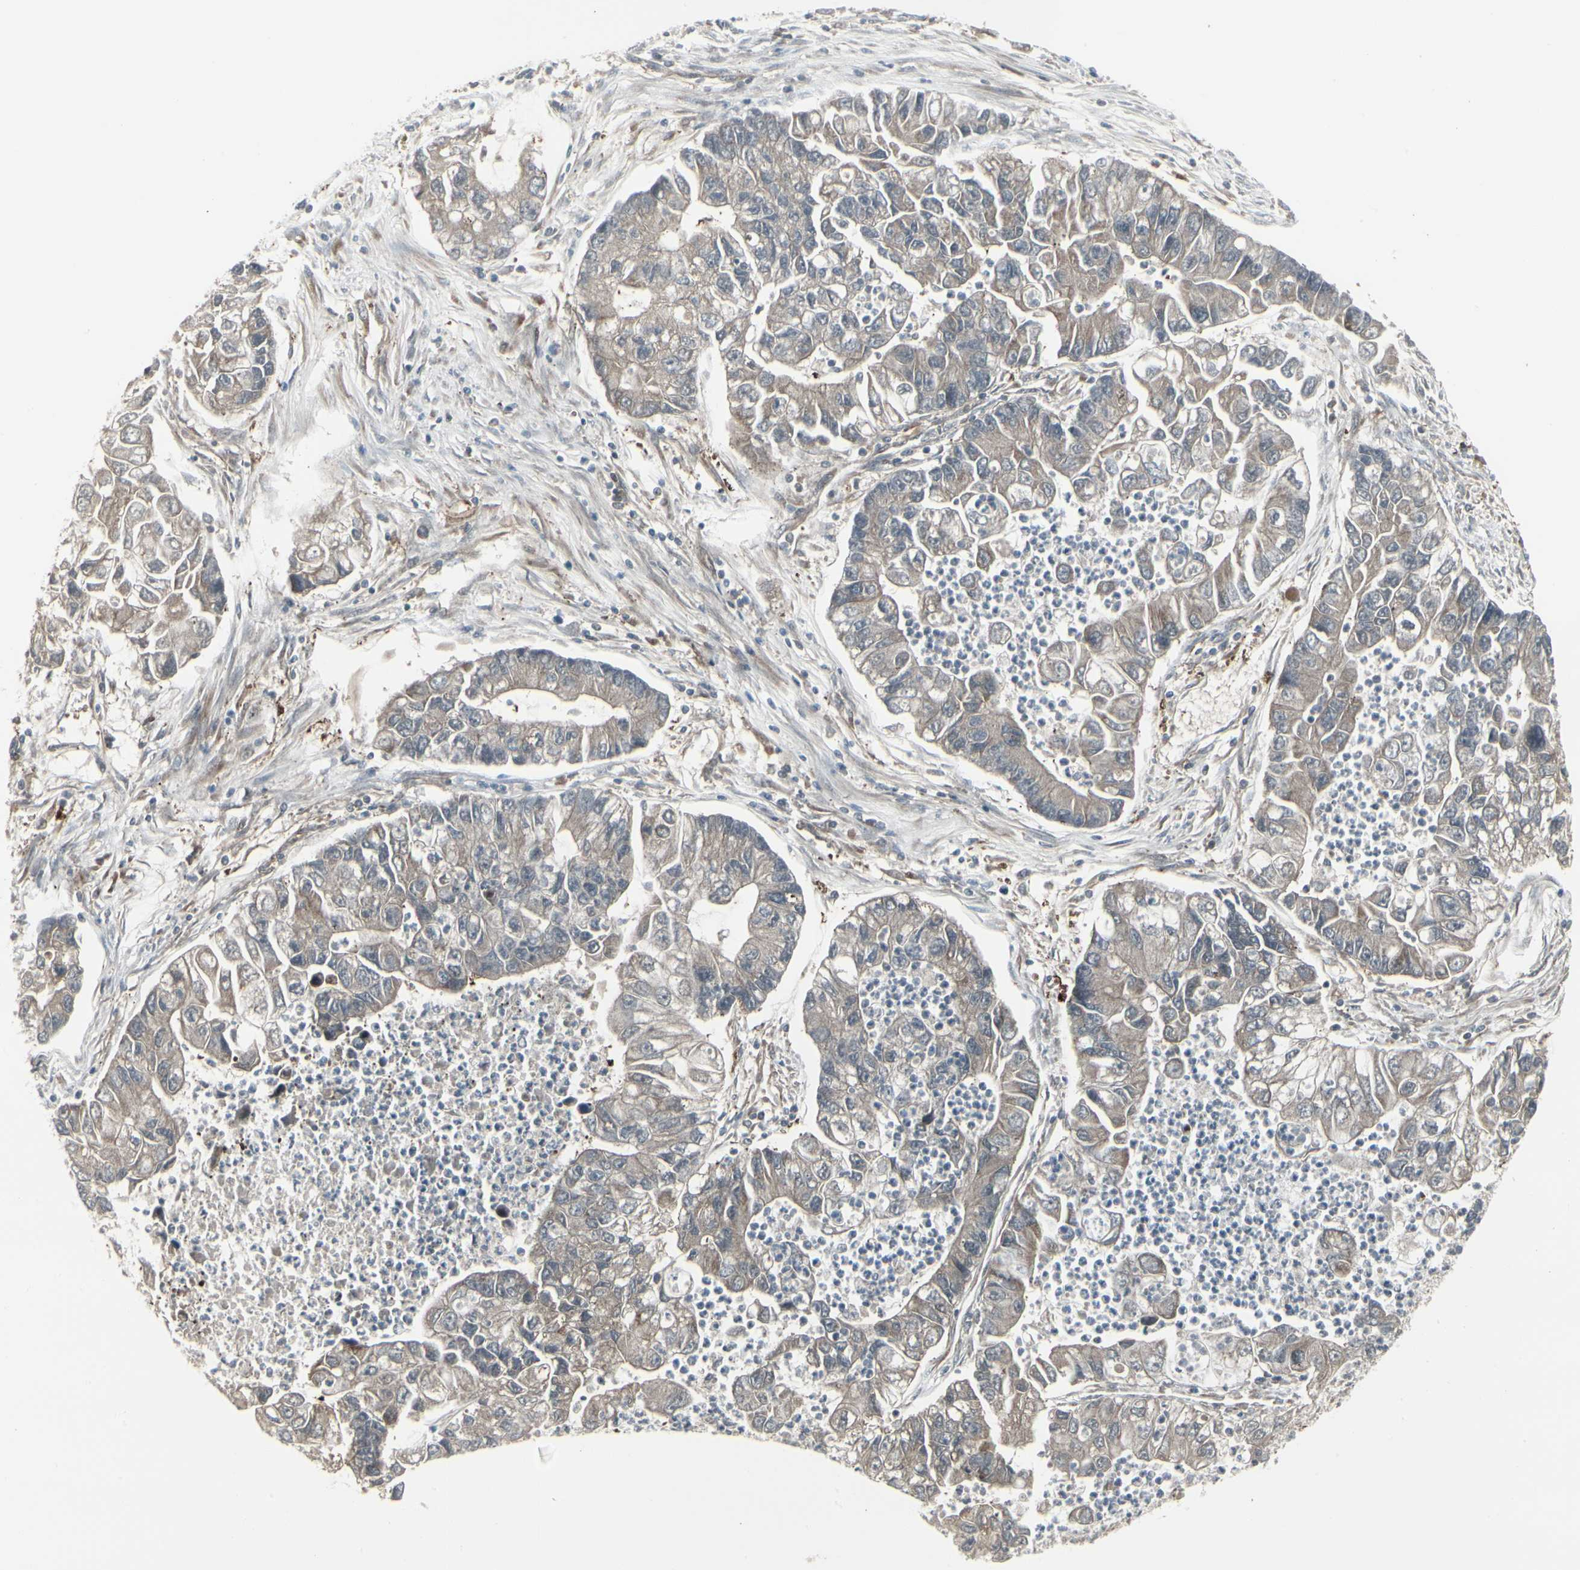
{"staining": {"intensity": "weak", "quantity": ">75%", "location": "cytoplasmic/membranous"}, "tissue": "lung cancer", "cell_type": "Tumor cells", "image_type": "cancer", "snomed": [{"axis": "morphology", "description": "Adenocarcinoma, NOS"}, {"axis": "topography", "description": "Lung"}], "caption": "Lung cancer stained for a protein (brown) shows weak cytoplasmic/membranous positive expression in about >75% of tumor cells.", "gene": "IGFBP6", "patient": {"sex": "female", "age": 51}}